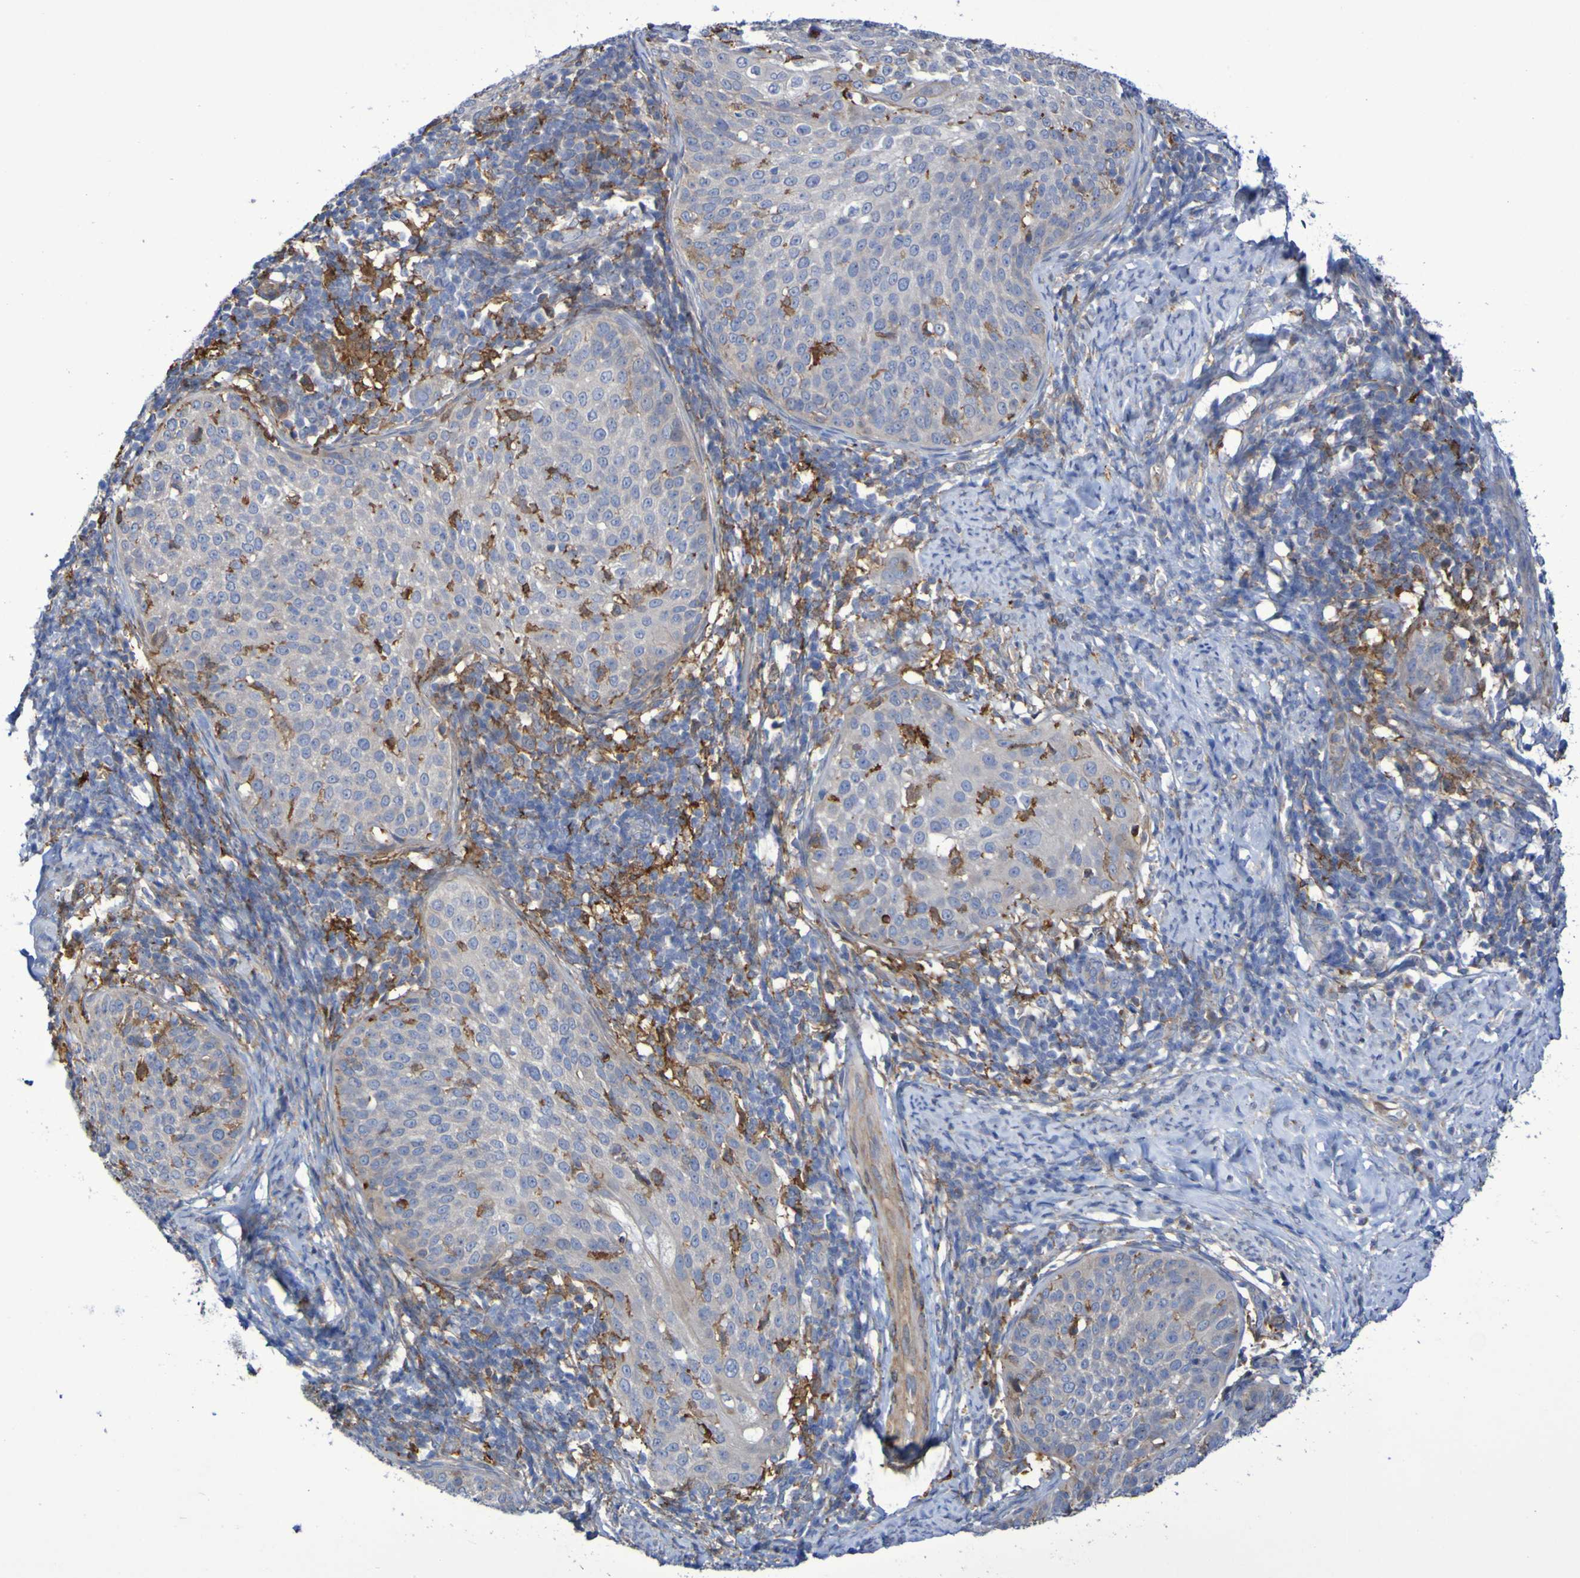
{"staining": {"intensity": "strong", "quantity": "<25%", "location": "cytoplasmic/membranous"}, "tissue": "cervical cancer", "cell_type": "Tumor cells", "image_type": "cancer", "snomed": [{"axis": "morphology", "description": "Squamous cell carcinoma, NOS"}, {"axis": "topography", "description": "Cervix"}], "caption": "Cervical cancer tissue reveals strong cytoplasmic/membranous staining in approximately <25% of tumor cells", "gene": "SCRG1", "patient": {"sex": "female", "age": 51}}